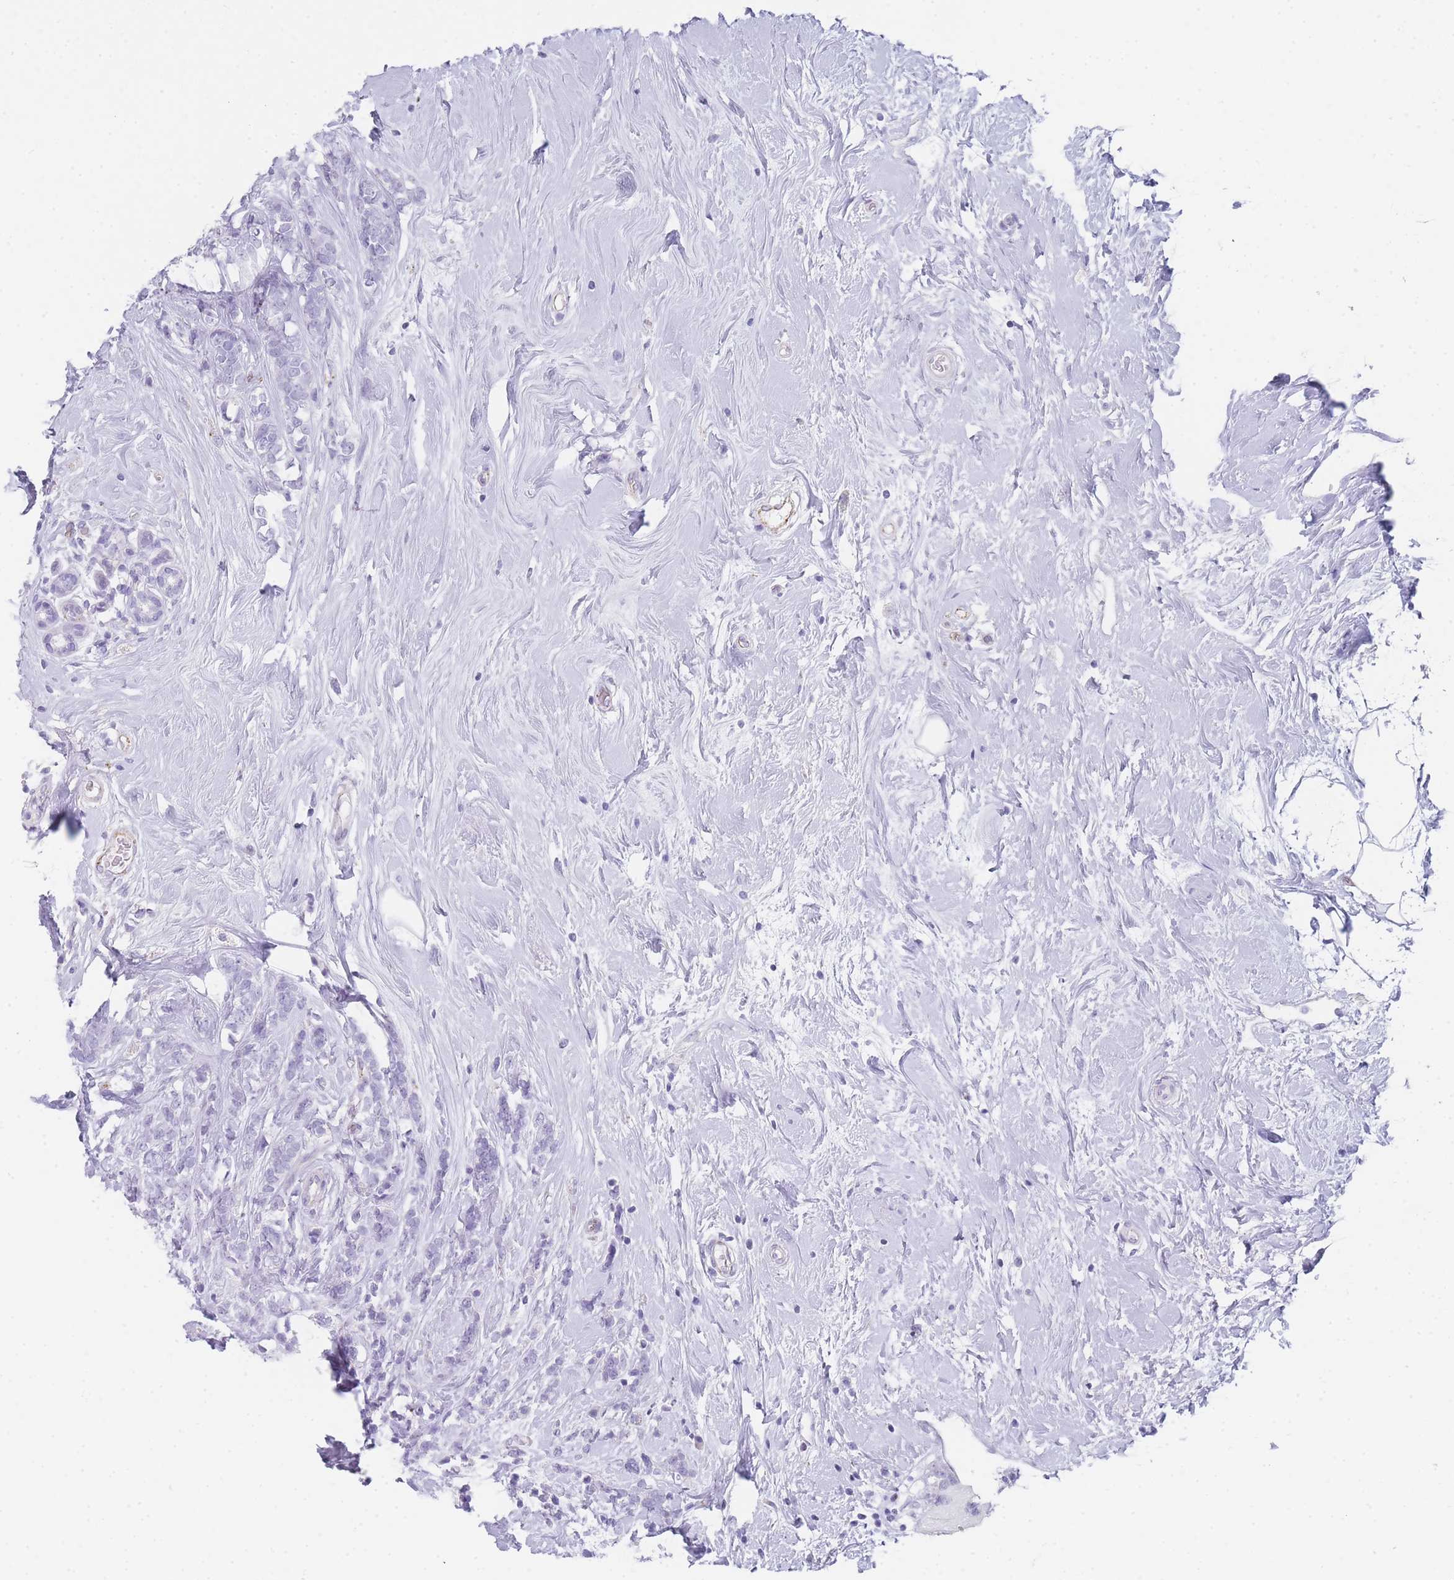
{"staining": {"intensity": "negative", "quantity": "none", "location": "none"}, "tissue": "breast cancer", "cell_type": "Tumor cells", "image_type": "cancer", "snomed": [{"axis": "morphology", "description": "Lobular carcinoma"}, {"axis": "topography", "description": "Breast"}], "caption": "Tumor cells are negative for protein expression in human breast cancer (lobular carcinoma).", "gene": "RHO", "patient": {"sex": "female", "age": 58}}